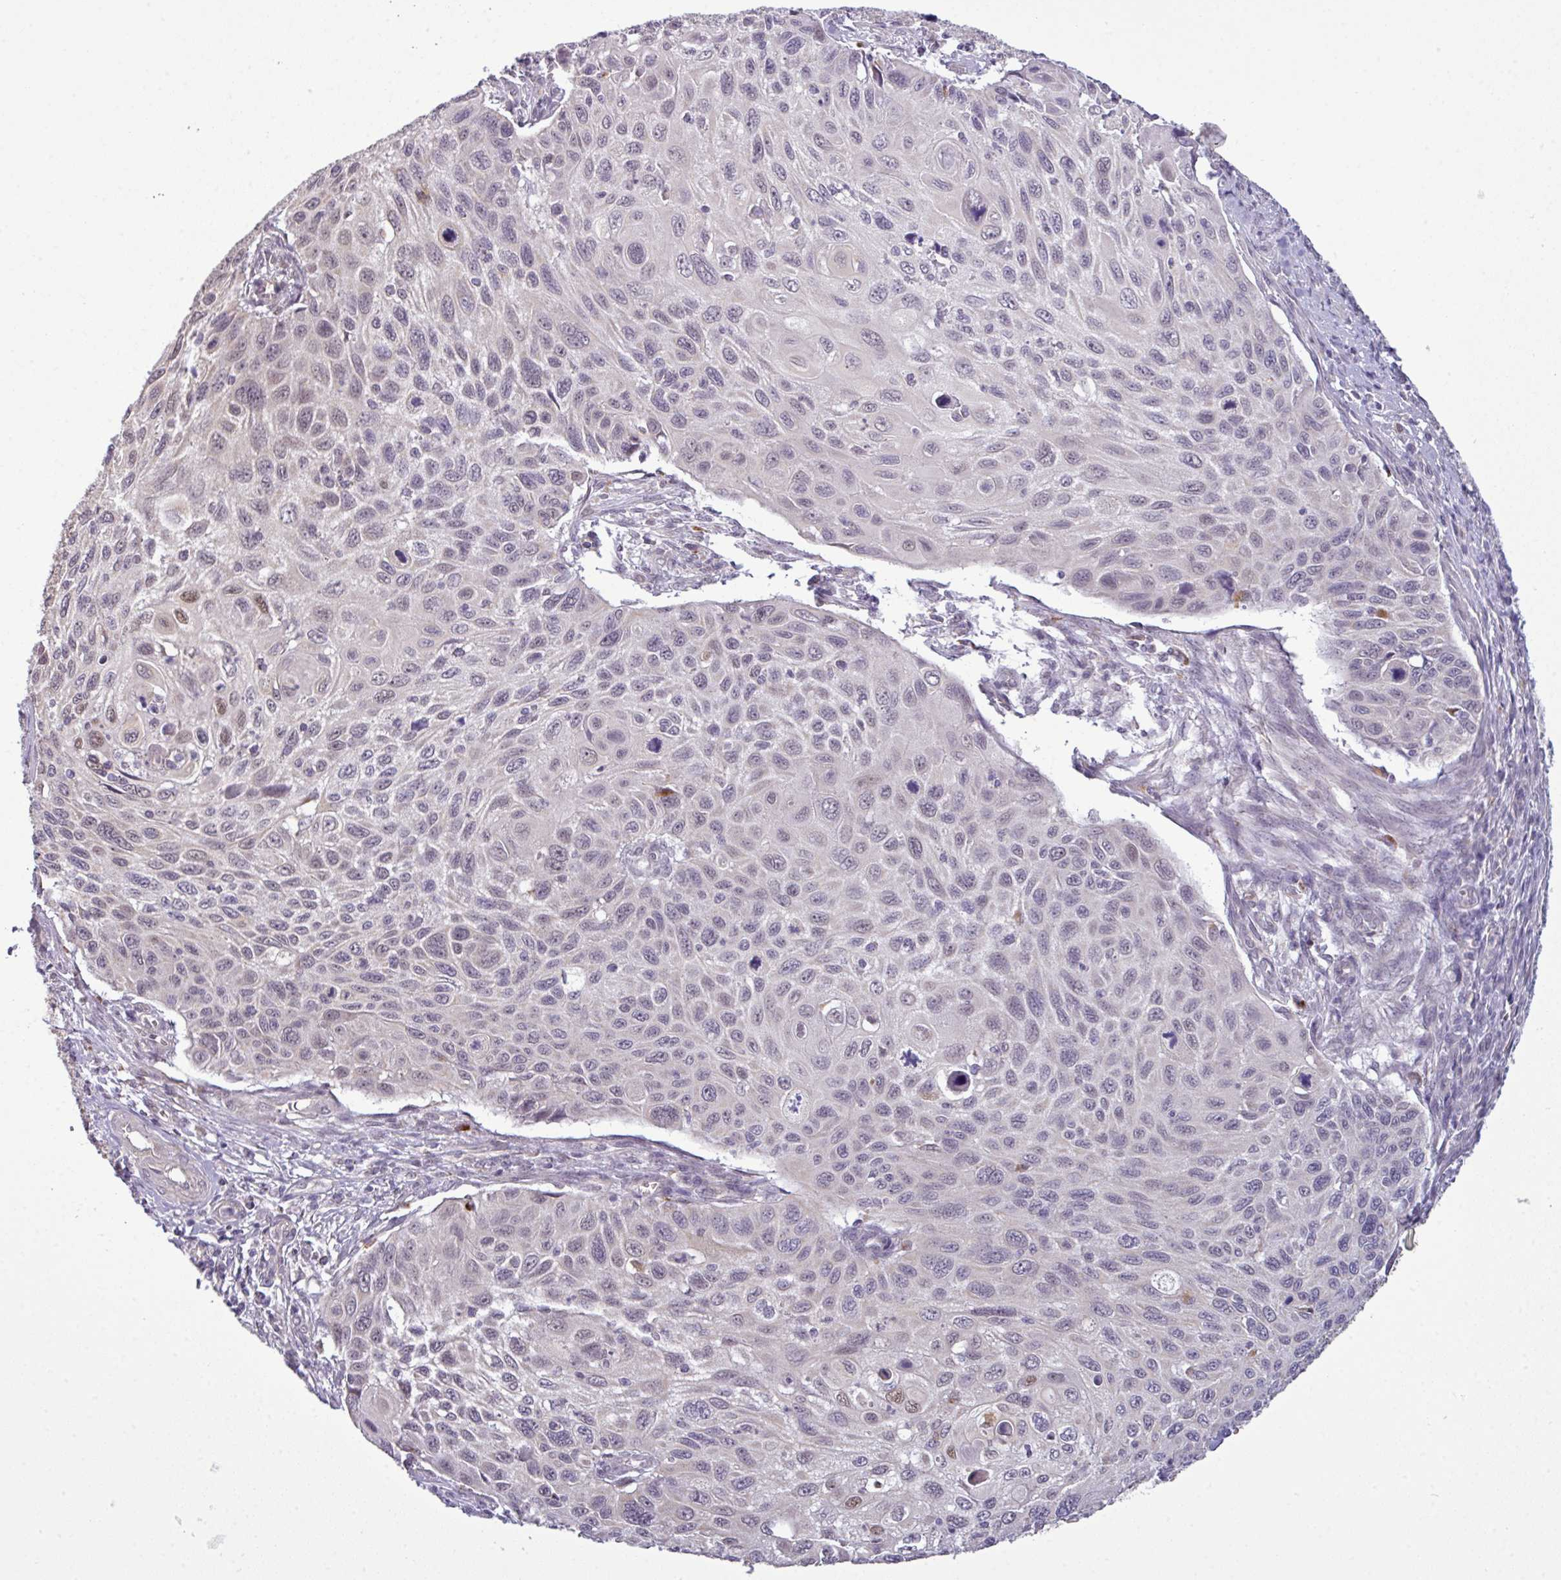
{"staining": {"intensity": "moderate", "quantity": "<25%", "location": "nuclear"}, "tissue": "cervical cancer", "cell_type": "Tumor cells", "image_type": "cancer", "snomed": [{"axis": "morphology", "description": "Squamous cell carcinoma, NOS"}, {"axis": "topography", "description": "Cervix"}], "caption": "This is an image of immunohistochemistry staining of cervical cancer, which shows moderate staining in the nuclear of tumor cells.", "gene": "ZNF217", "patient": {"sex": "female", "age": 70}}